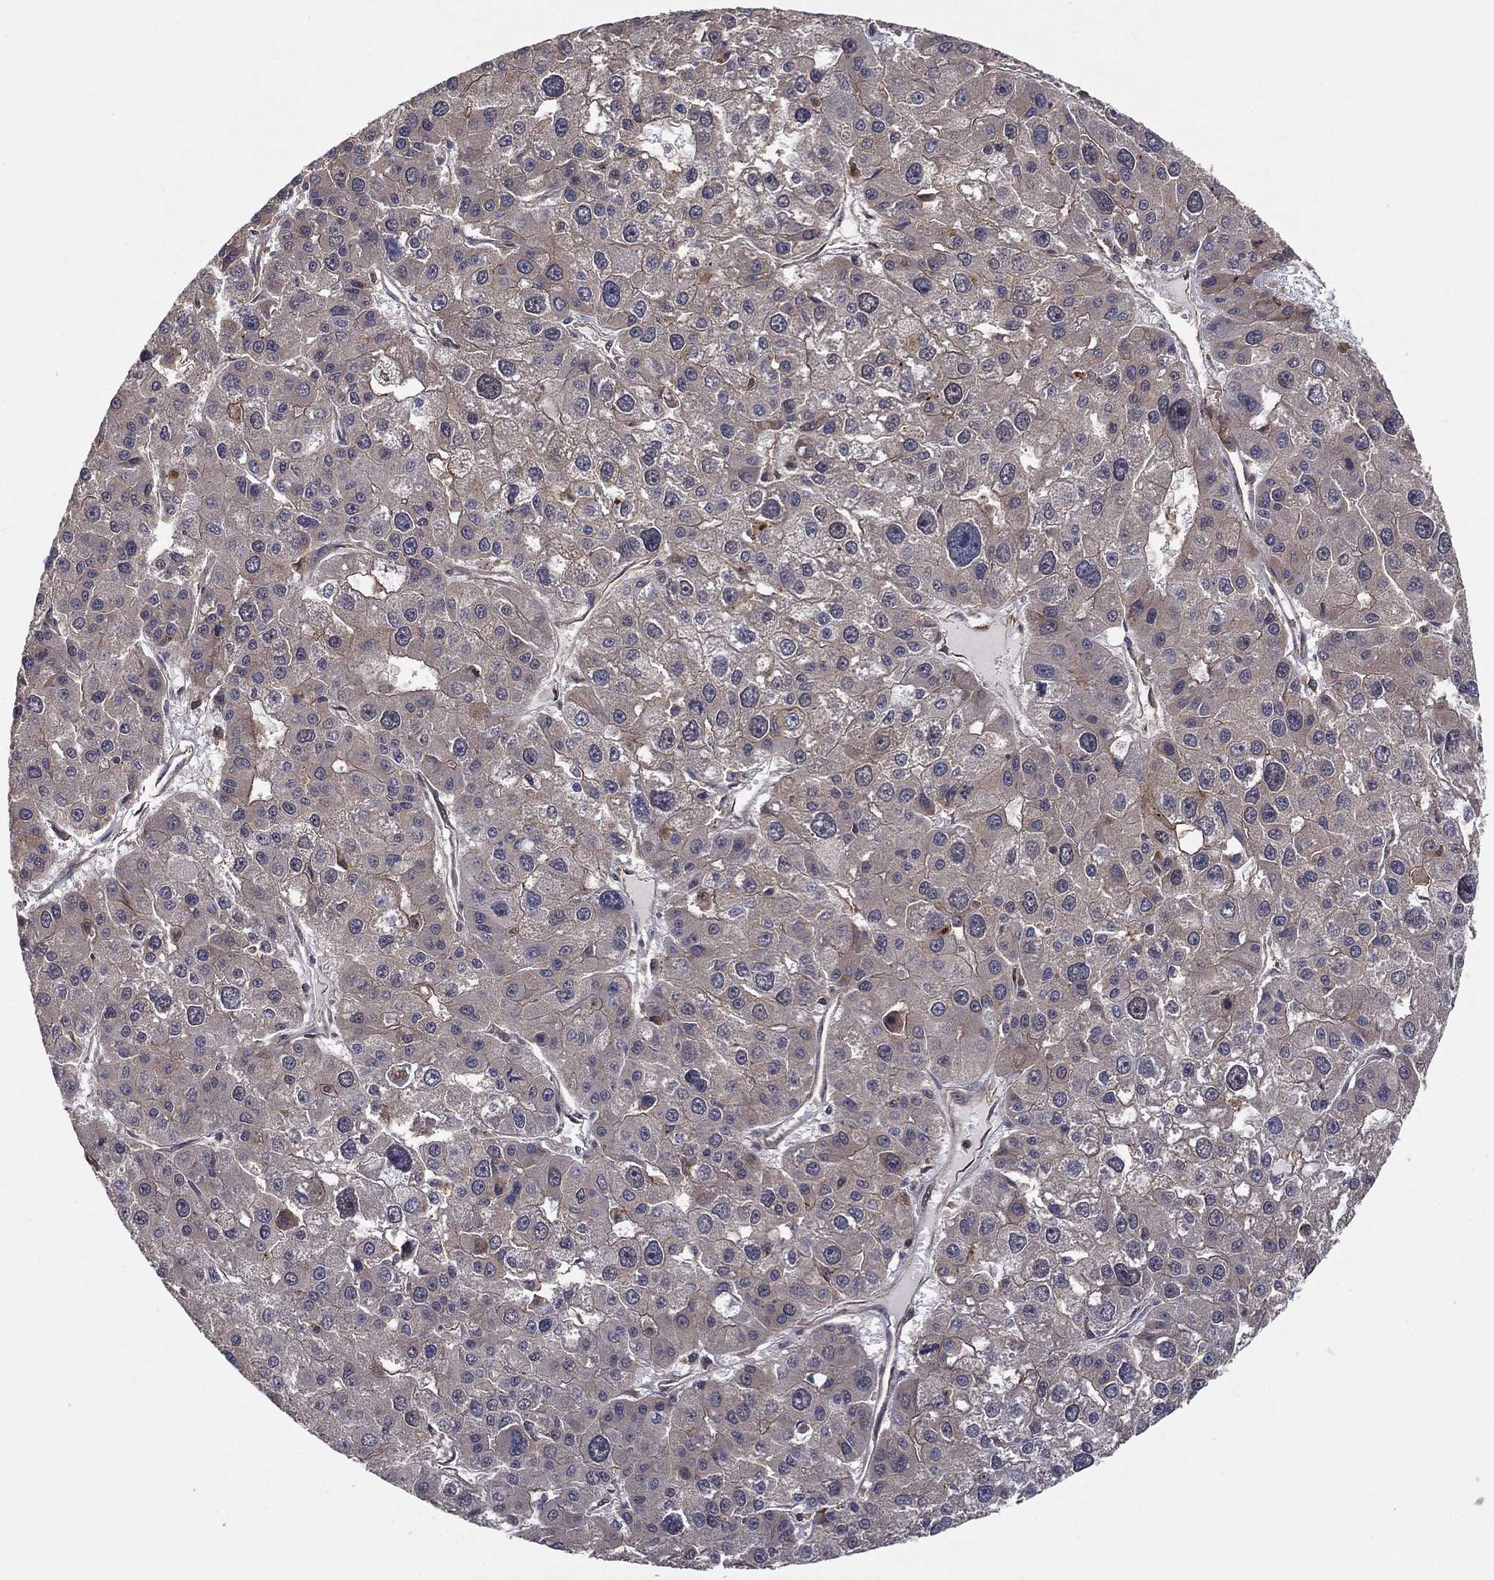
{"staining": {"intensity": "strong", "quantity": "<25%", "location": "cytoplasmic/membranous"}, "tissue": "liver cancer", "cell_type": "Tumor cells", "image_type": "cancer", "snomed": [{"axis": "morphology", "description": "Carcinoma, Hepatocellular, NOS"}, {"axis": "topography", "description": "Liver"}], "caption": "High-power microscopy captured an immunohistochemistry (IHC) micrograph of liver hepatocellular carcinoma, revealing strong cytoplasmic/membranous expression in about <25% of tumor cells. Using DAB (3,3'-diaminobenzidine) (brown) and hematoxylin (blue) stains, captured at high magnification using brightfield microscopy.", "gene": "GPALPP1", "patient": {"sex": "male", "age": 73}}